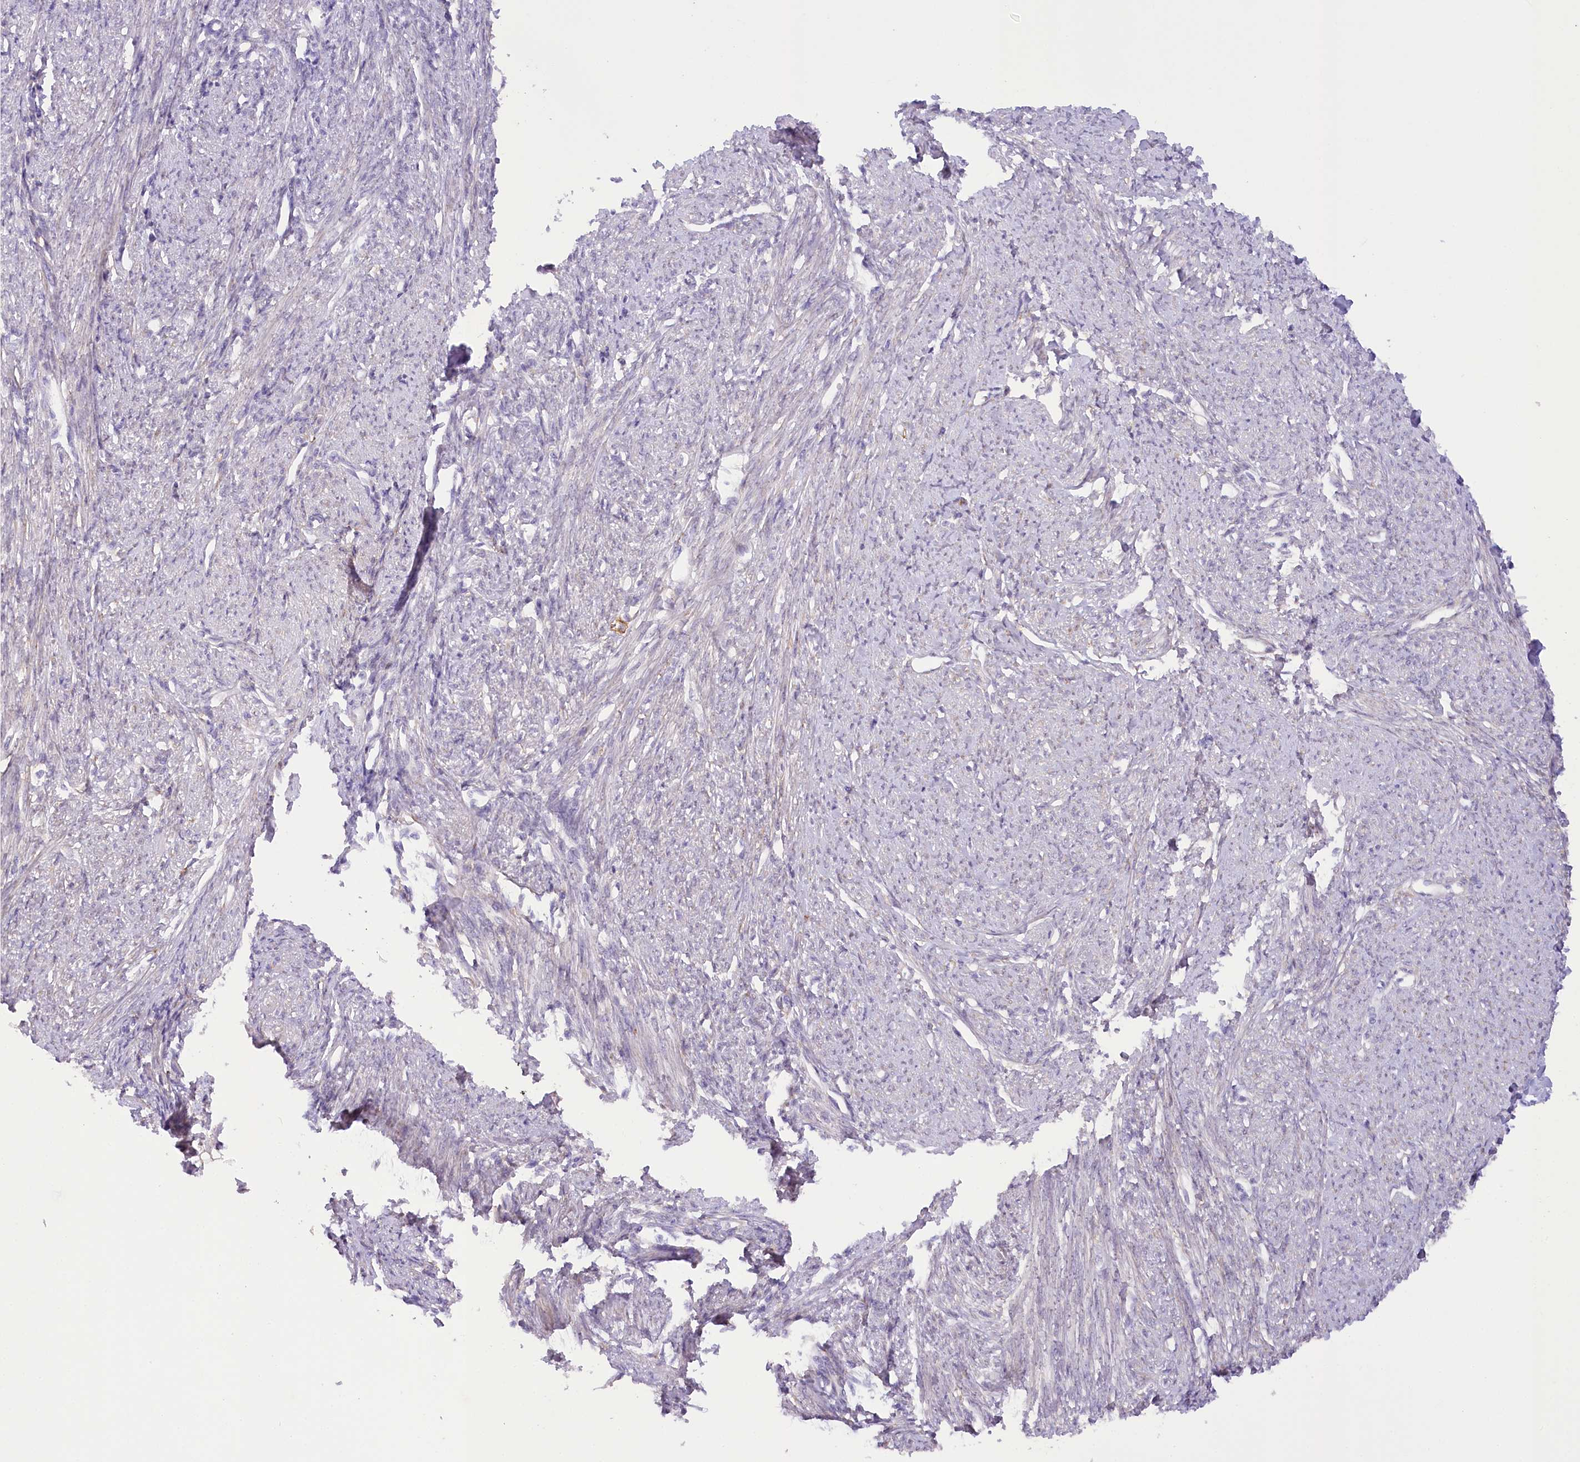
{"staining": {"intensity": "negative", "quantity": "none", "location": "none"}, "tissue": "smooth muscle", "cell_type": "Smooth muscle cells", "image_type": "normal", "snomed": [{"axis": "morphology", "description": "Normal tissue, NOS"}, {"axis": "topography", "description": "Smooth muscle"}, {"axis": "topography", "description": "Uterus"}], "caption": "A high-resolution micrograph shows immunohistochemistry (IHC) staining of benign smooth muscle, which demonstrates no significant positivity in smooth muscle cells.", "gene": "NCKAP5", "patient": {"sex": "female", "age": 59}}